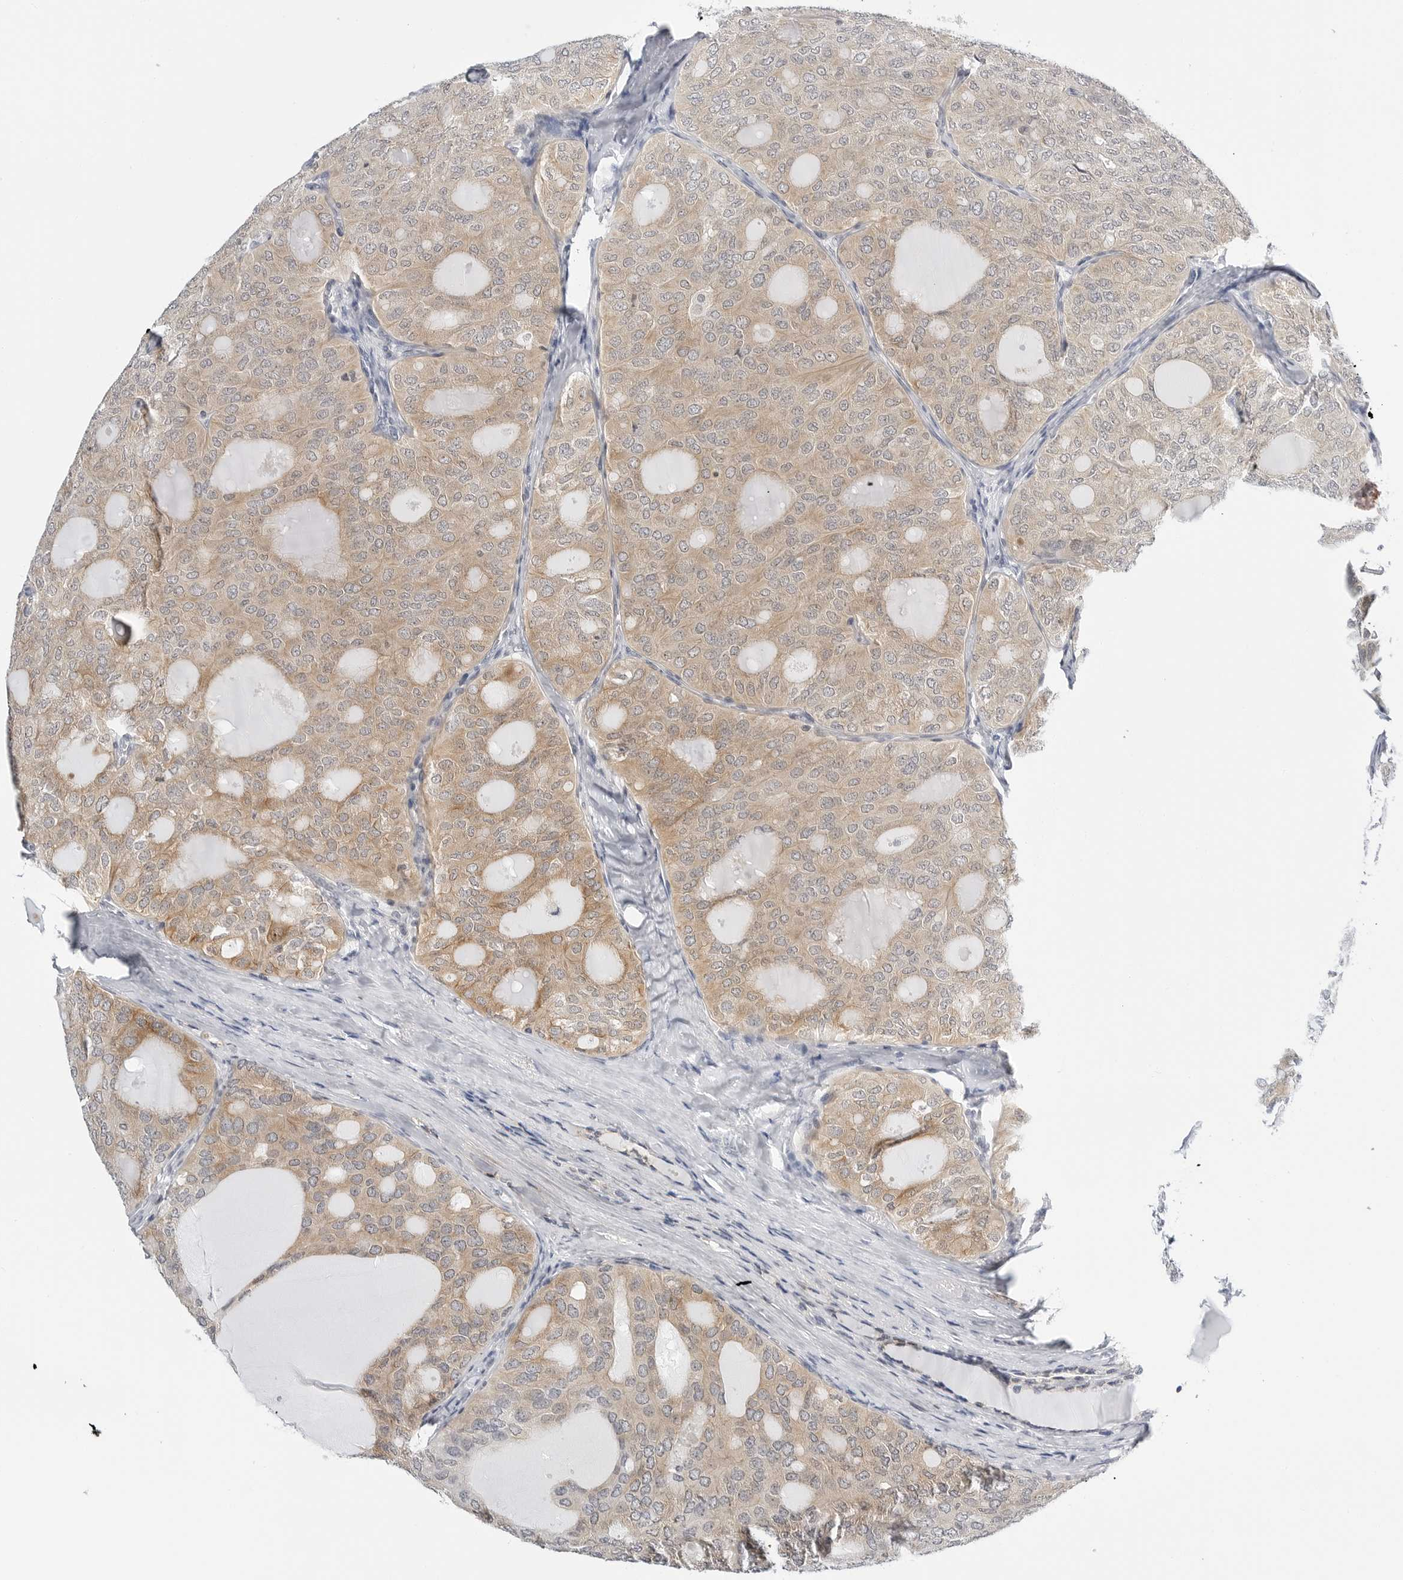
{"staining": {"intensity": "weak", "quantity": ">75%", "location": "cytoplasmic/membranous"}, "tissue": "thyroid cancer", "cell_type": "Tumor cells", "image_type": "cancer", "snomed": [{"axis": "morphology", "description": "Follicular adenoma carcinoma, NOS"}, {"axis": "topography", "description": "Thyroid gland"}], "caption": "DAB immunohistochemical staining of human thyroid cancer (follicular adenoma carcinoma) reveals weak cytoplasmic/membranous protein positivity in about >75% of tumor cells.", "gene": "MAP2K5", "patient": {"sex": "male", "age": 75}}